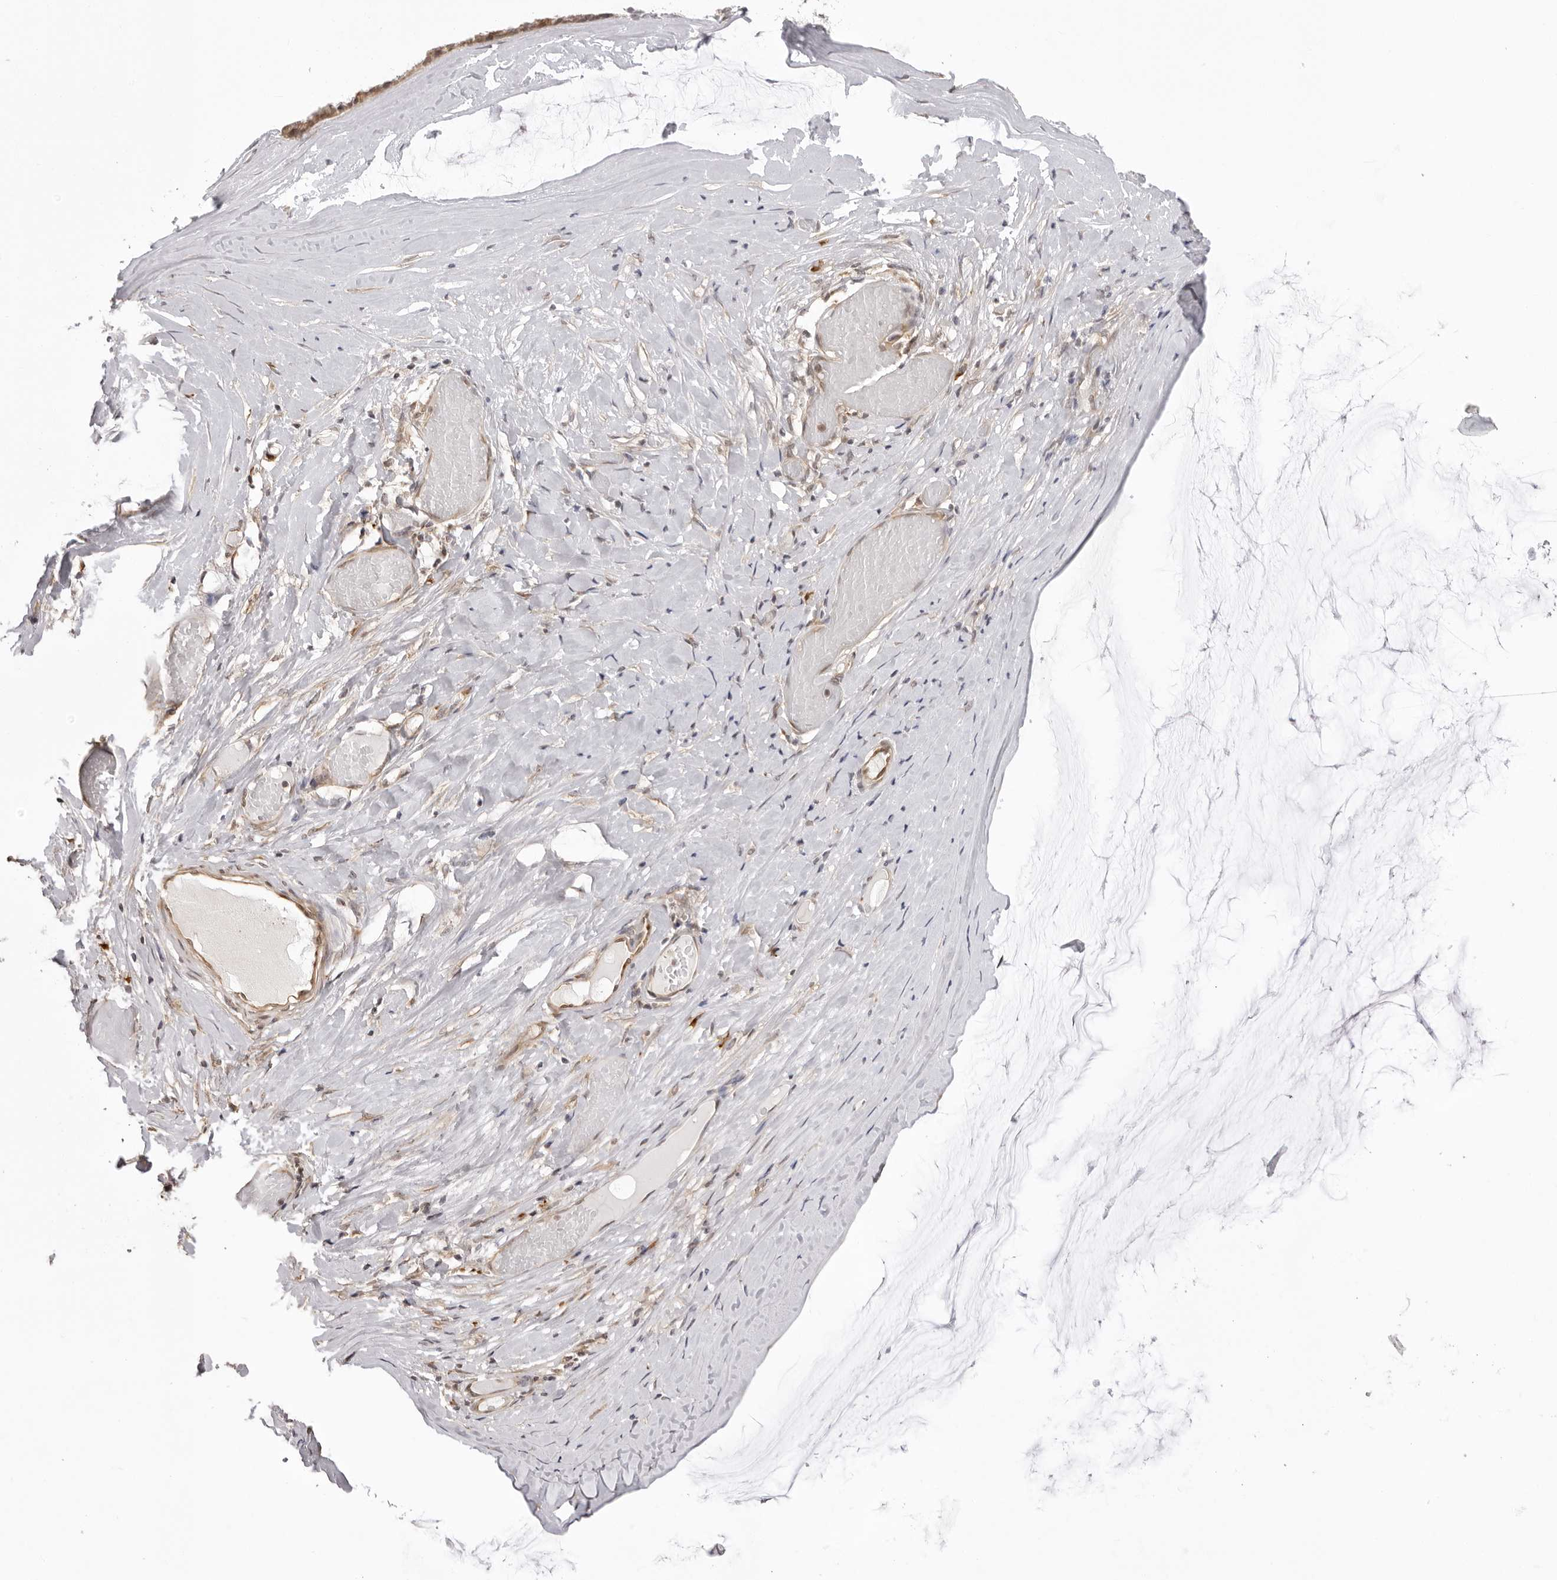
{"staining": {"intensity": "weak", "quantity": ">75%", "location": "cytoplasmic/membranous"}, "tissue": "ovarian cancer", "cell_type": "Tumor cells", "image_type": "cancer", "snomed": [{"axis": "morphology", "description": "Cystadenocarcinoma, mucinous, NOS"}, {"axis": "topography", "description": "Ovary"}], "caption": "A low amount of weak cytoplasmic/membranous positivity is appreciated in approximately >75% of tumor cells in ovarian mucinous cystadenocarcinoma tissue.", "gene": "ZC3H11A", "patient": {"sex": "female", "age": 39}}